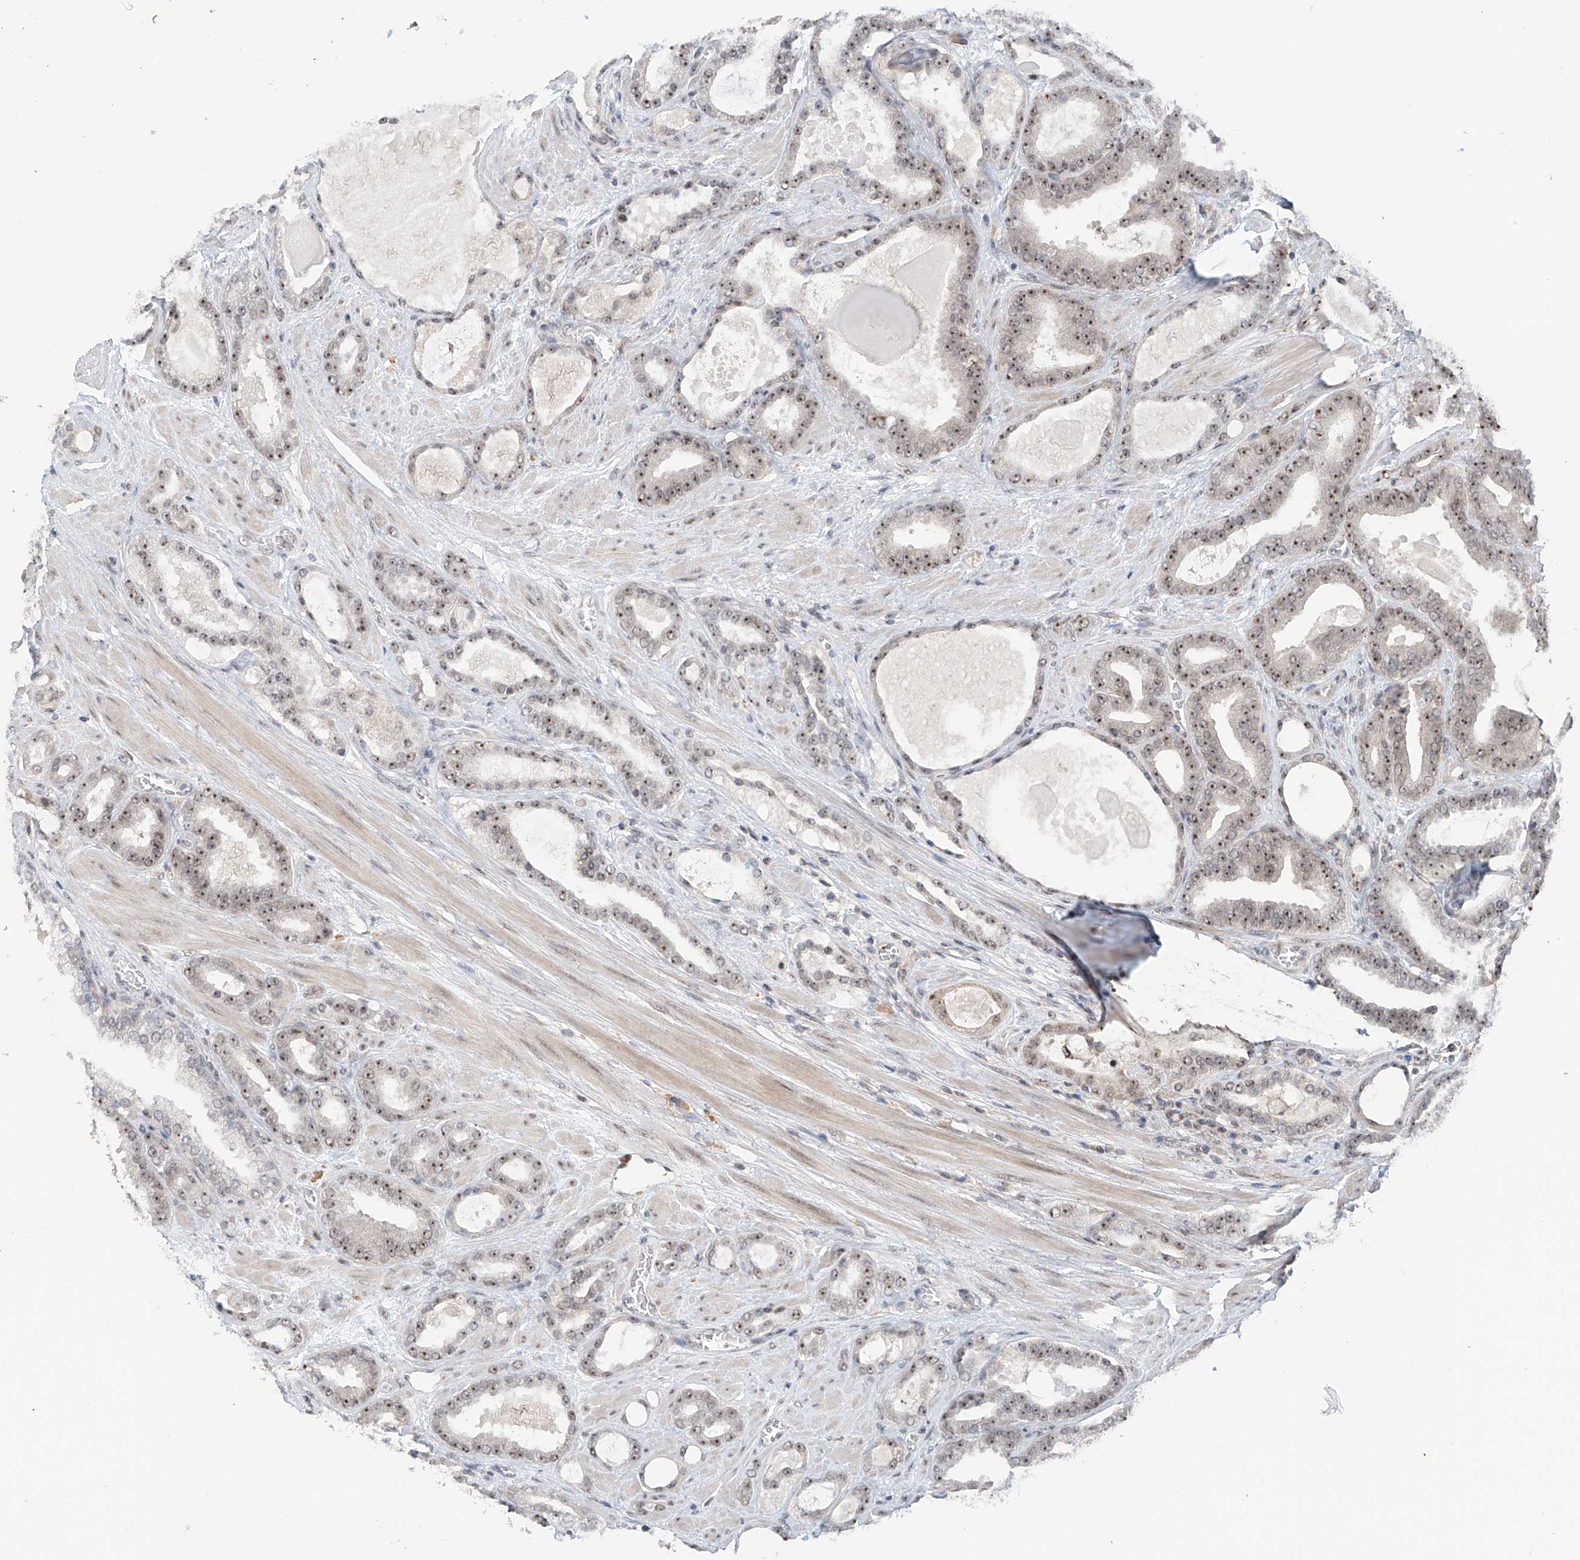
{"staining": {"intensity": "weak", "quantity": ">75%", "location": "nuclear"}, "tissue": "prostate cancer", "cell_type": "Tumor cells", "image_type": "cancer", "snomed": [{"axis": "morphology", "description": "Adenocarcinoma, High grade"}, {"axis": "topography", "description": "Prostate"}], "caption": "Brown immunohistochemical staining in human adenocarcinoma (high-grade) (prostate) displays weak nuclear expression in about >75% of tumor cells. (DAB (3,3'-diaminobenzidine) = brown stain, brightfield microscopy at high magnification).", "gene": "C1orf131", "patient": {"sex": "male", "age": 60}}